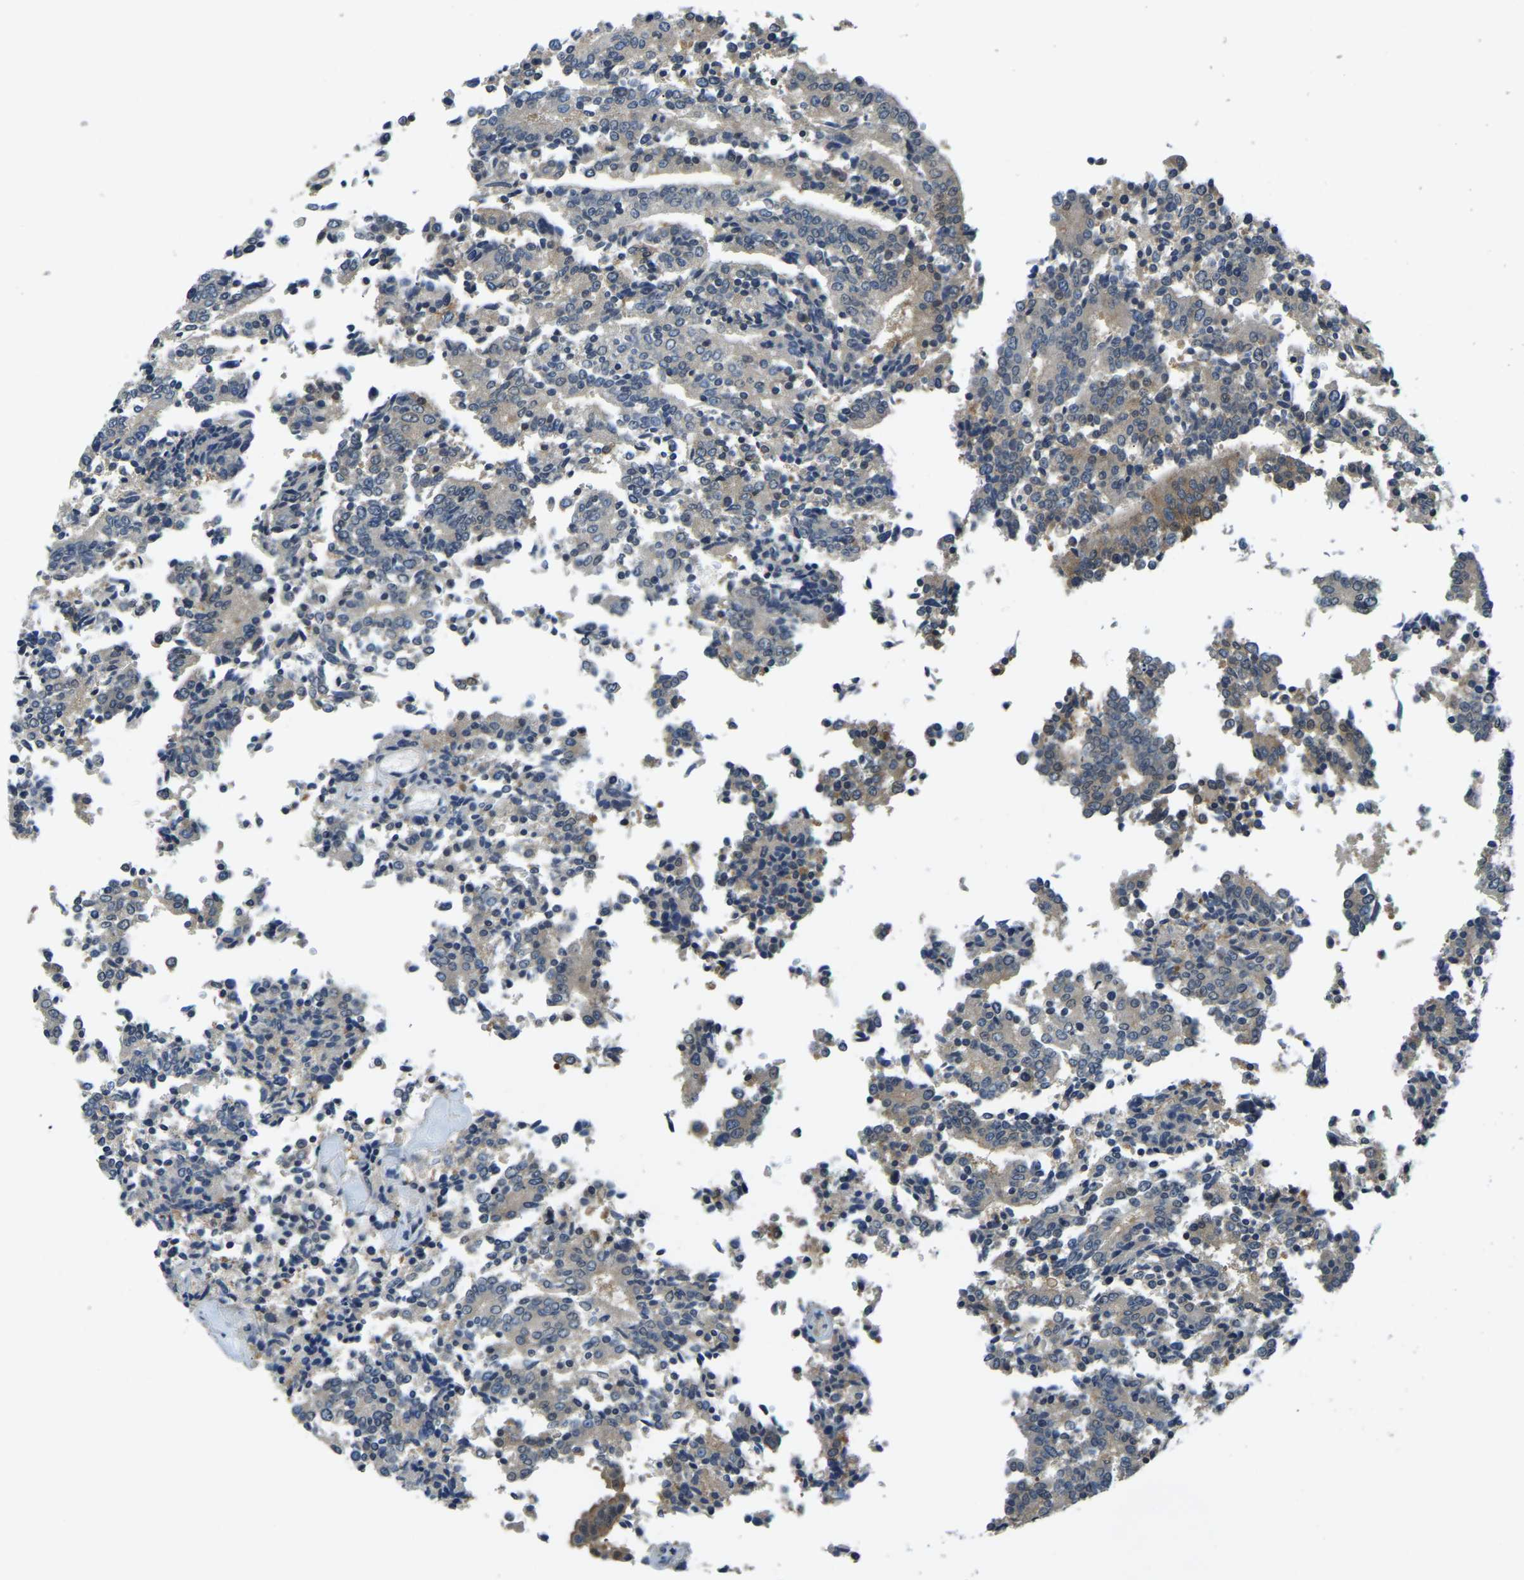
{"staining": {"intensity": "weak", "quantity": "<25%", "location": "cytoplasmic/membranous"}, "tissue": "prostate cancer", "cell_type": "Tumor cells", "image_type": "cancer", "snomed": [{"axis": "morphology", "description": "Normal tissue, NOS"}, {"axis": "morphology", "description": "Adenocarcinoma, High grade"}, {"axis": "topography", "description": "Prostate"}, {"axis": "topography", "description": "Seminal veicle"}], "caption": "An IHC photomicrograph of adenocarcinoma (high-grade) (prostate) is shown. There is no staining in tumor cells of adenocarcinoma (high-grade) (prostate).", "gene": "AHNAK", "patient": {"sex": "male", "age": 55}}